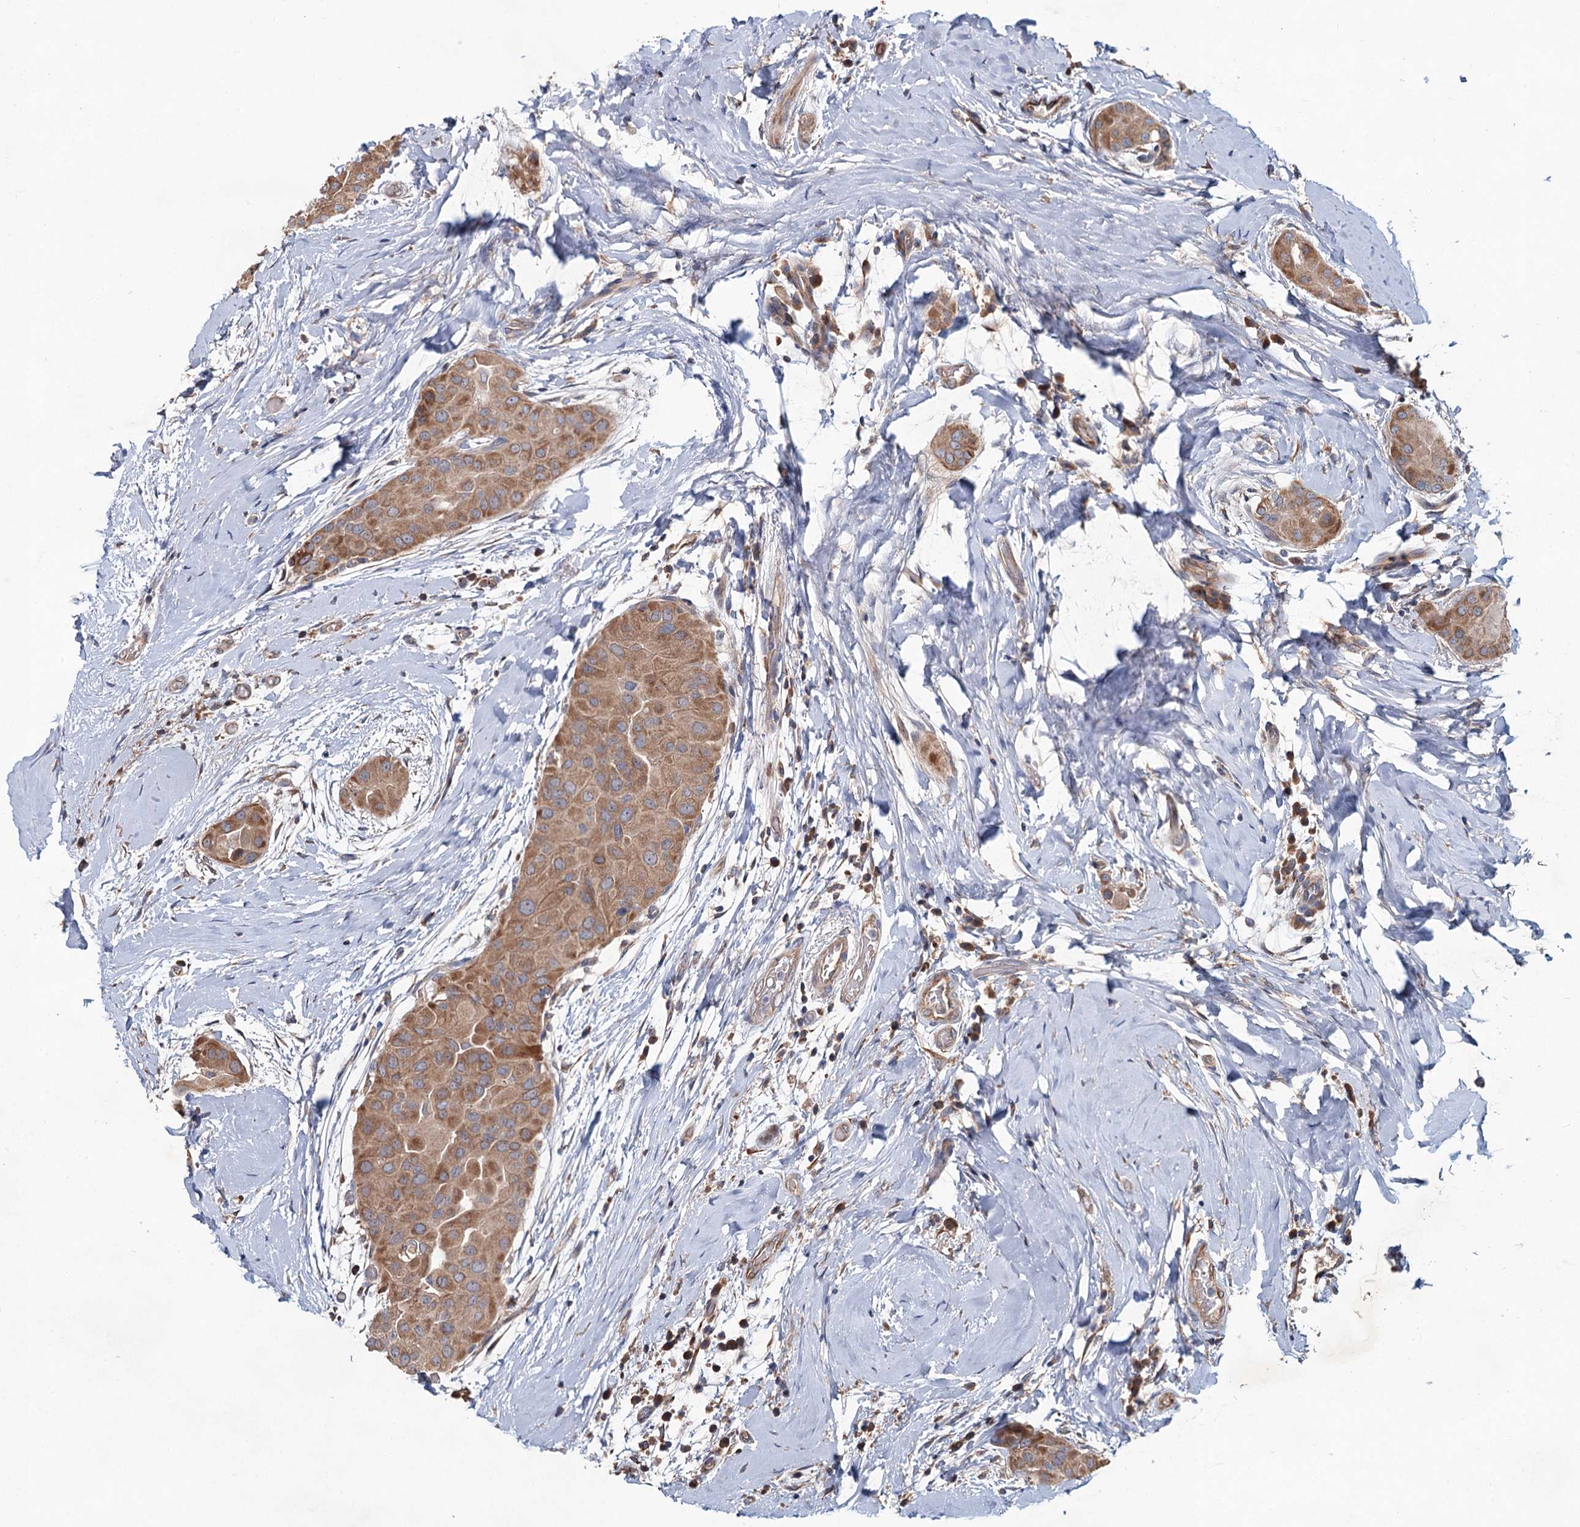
{"staining": {"intensity": "moderate", "quantity": ">75%", "location": "cytoplasmic/membranous"}, "tissue": "thyroid cancer", "cell_type": "Tumor cells", "image_type": "cancer", "snomed": [{"axis": "morphology", "description": "Papillary adenocarcinoma, NOS"}, {"axis": "topography", "description": "Thyroid gland"}], "caption": "Thyroid cancer (papillary adenocarcinoma) stained with a brown dye displays moderate cytoplasmic/membranous positive expression in approximately >75% of tumor cells.", "gene": "MTRR", "patient": {"sex": "male", "age": 33}}